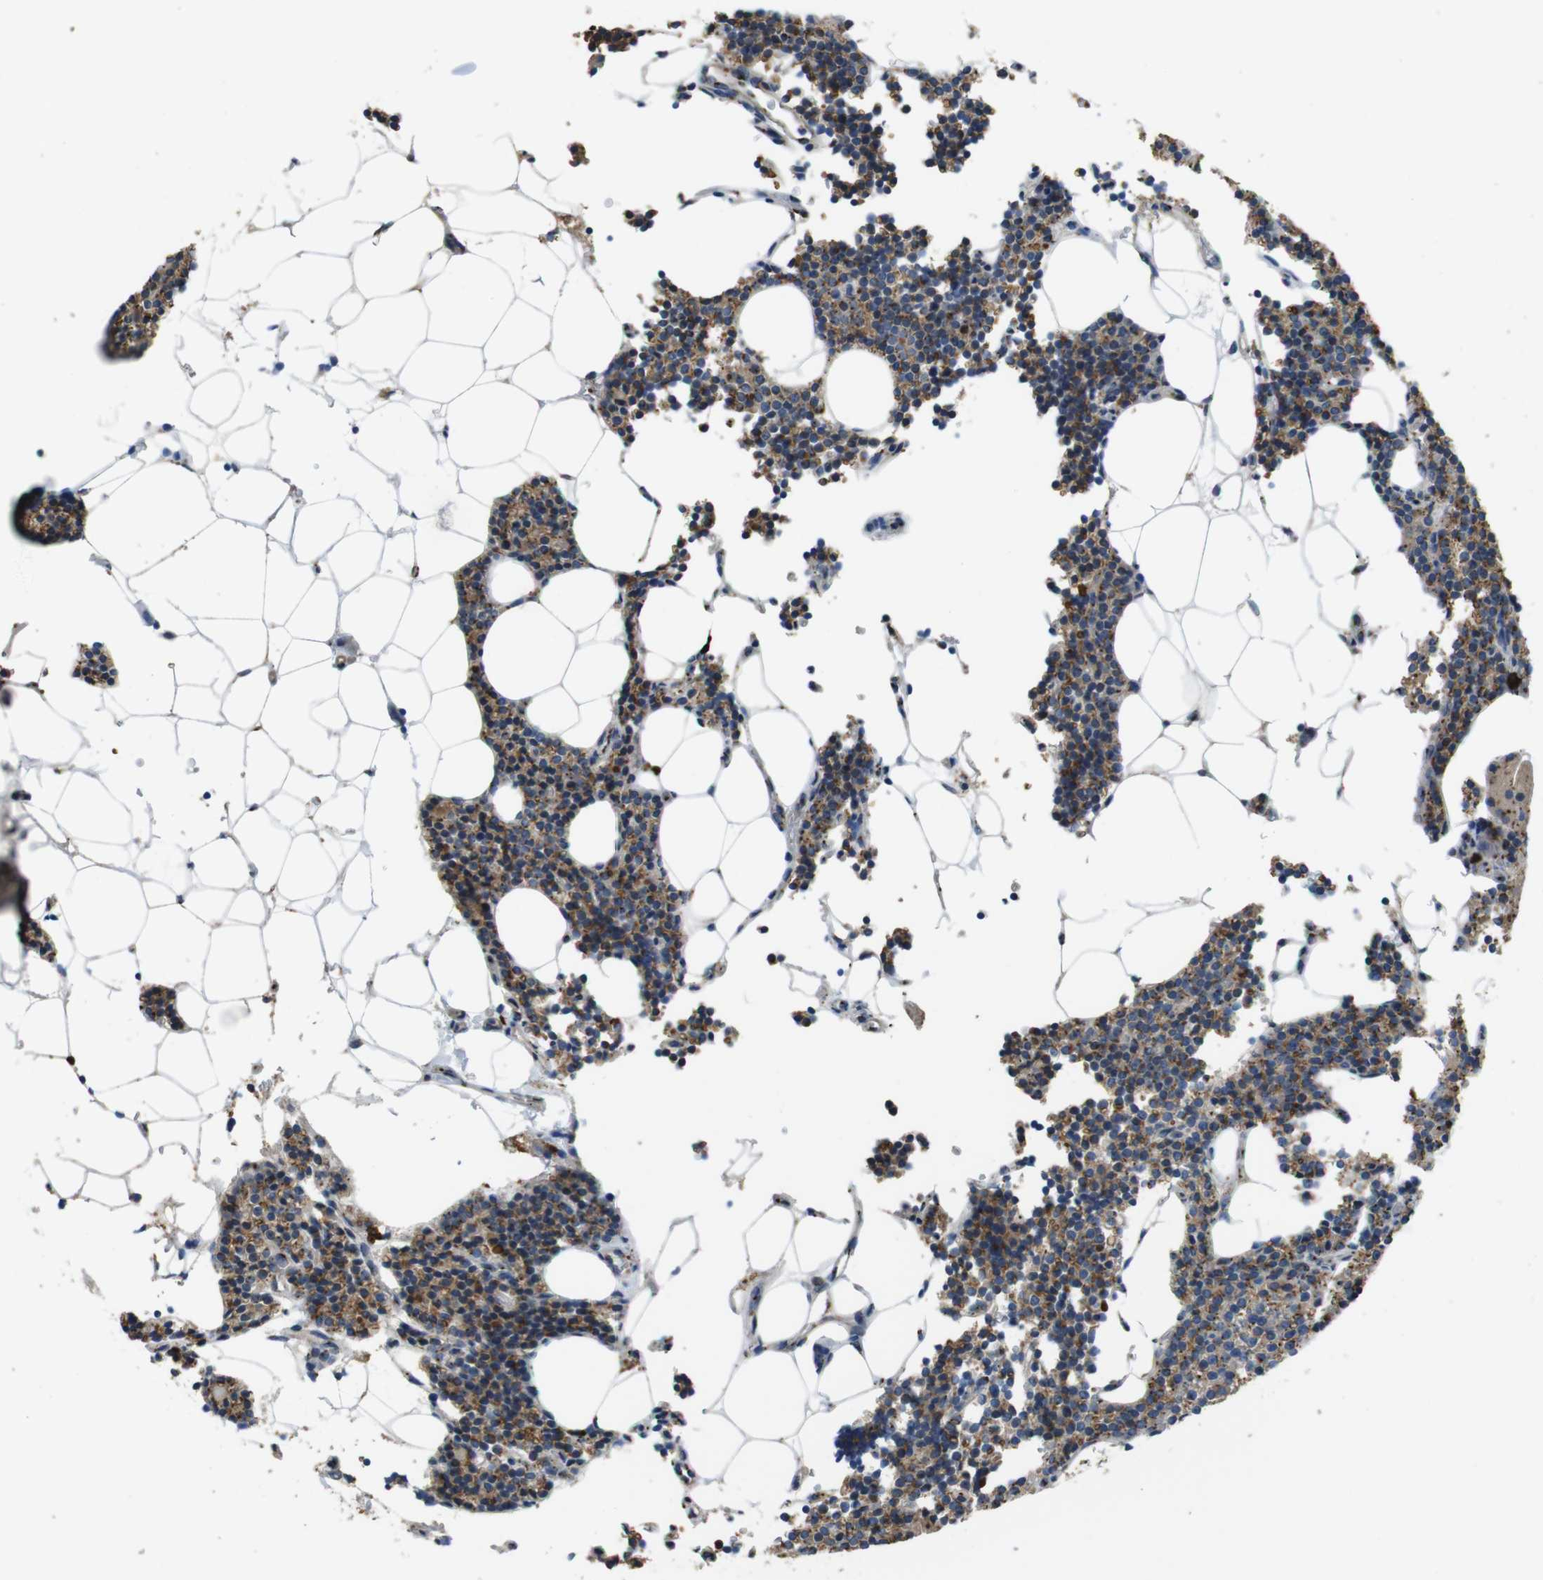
{"staining": {"intensity": "moderate", "quantity": ">75%", "location": "cytoplasmic/membranous"}, "tissue": "parathyroid gland", "cell_type": "Glandular cells", "image_type": "normal", "snomed": [{"axis": "morphology", "description": "Normal tissue, NOS"}, {"axis": "morphology", "description": "Adenoma, NOS"}, {"axis": "topography", "description": "Parathyroid gland"}], "caption": "High-magnification brightfield microscopy of normal parathyroid gland stained with DAB (brown) and counterstained with hematoxylin (blue). glandular cells exhibit moderate cytoplasmic/membranous staining is identified in approximately>75% of cells.", "gene": "RAB6A", "patient": {"sex": "female", "age": 70}}